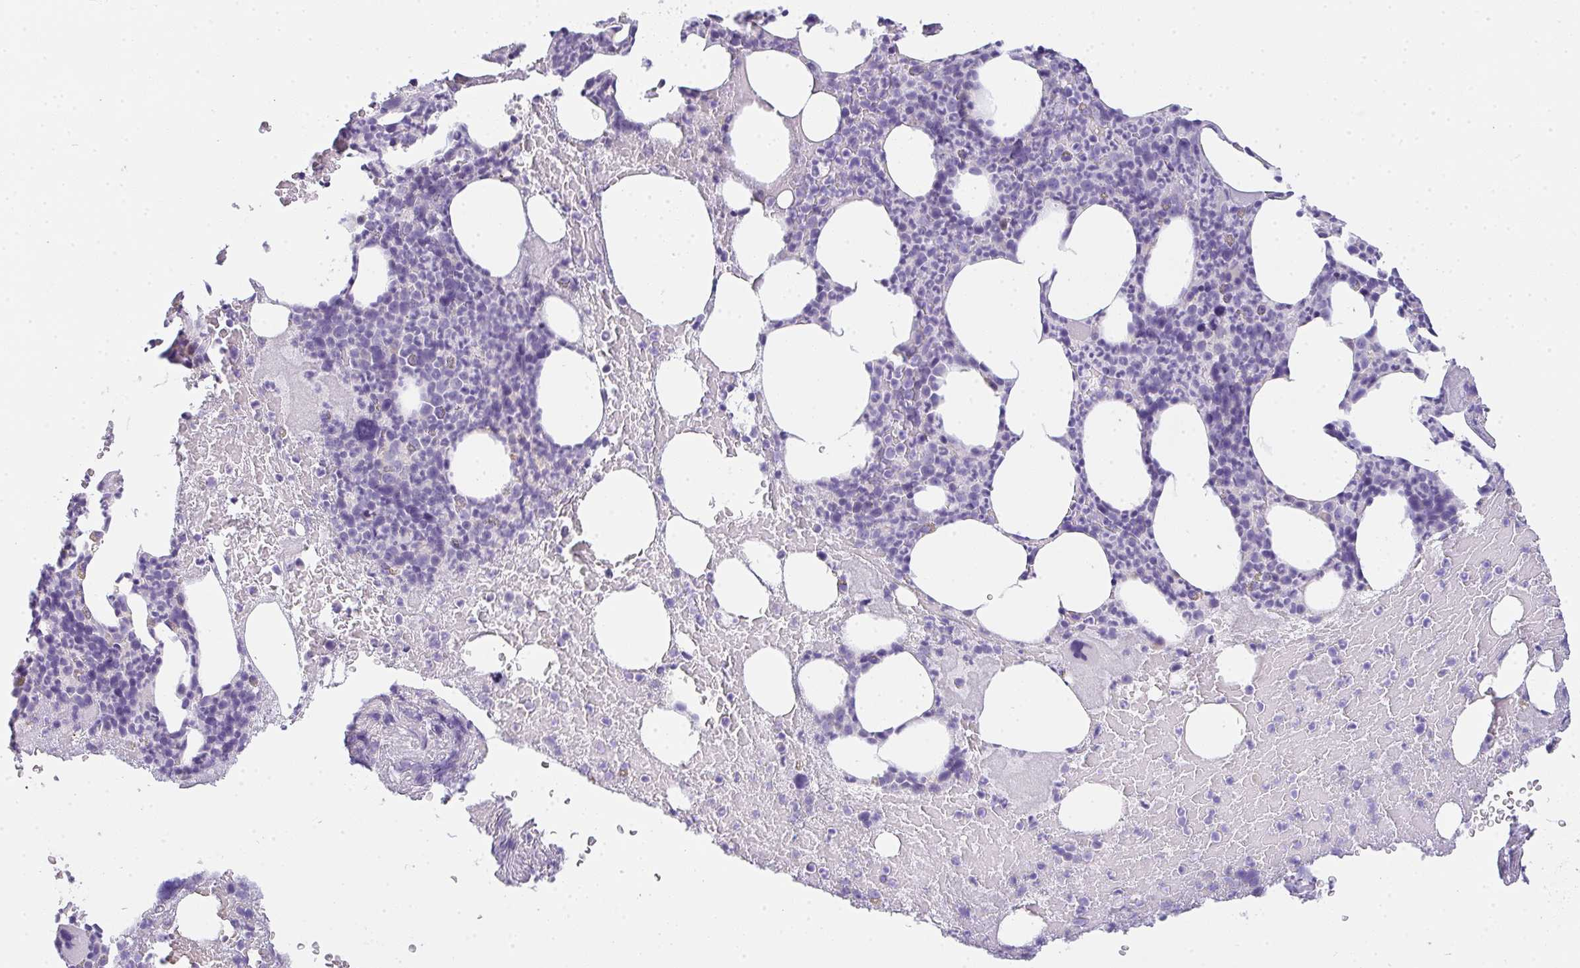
{"staining": {"intensity": "negative", "quantity": "none", "location": "none"}, "tissue": "bone marrow", "cell_type": "Hematopoietic cells", "image_type": "normal", "snomed": [{"axis": "morphology", "description": "Normal tissue, NOS"}, {"axis": "topography", "description": "Bone marrow"}], "caption": "This histopathology image is of benign bone marrow stained with immunohistochemistry (IHC) to label a protein in brown with the nuclei are counter-stained blue. There is no staining in hematopoietic cells.", "gene": "COX7B", "patient": {"sex": "female", "age": 59}}